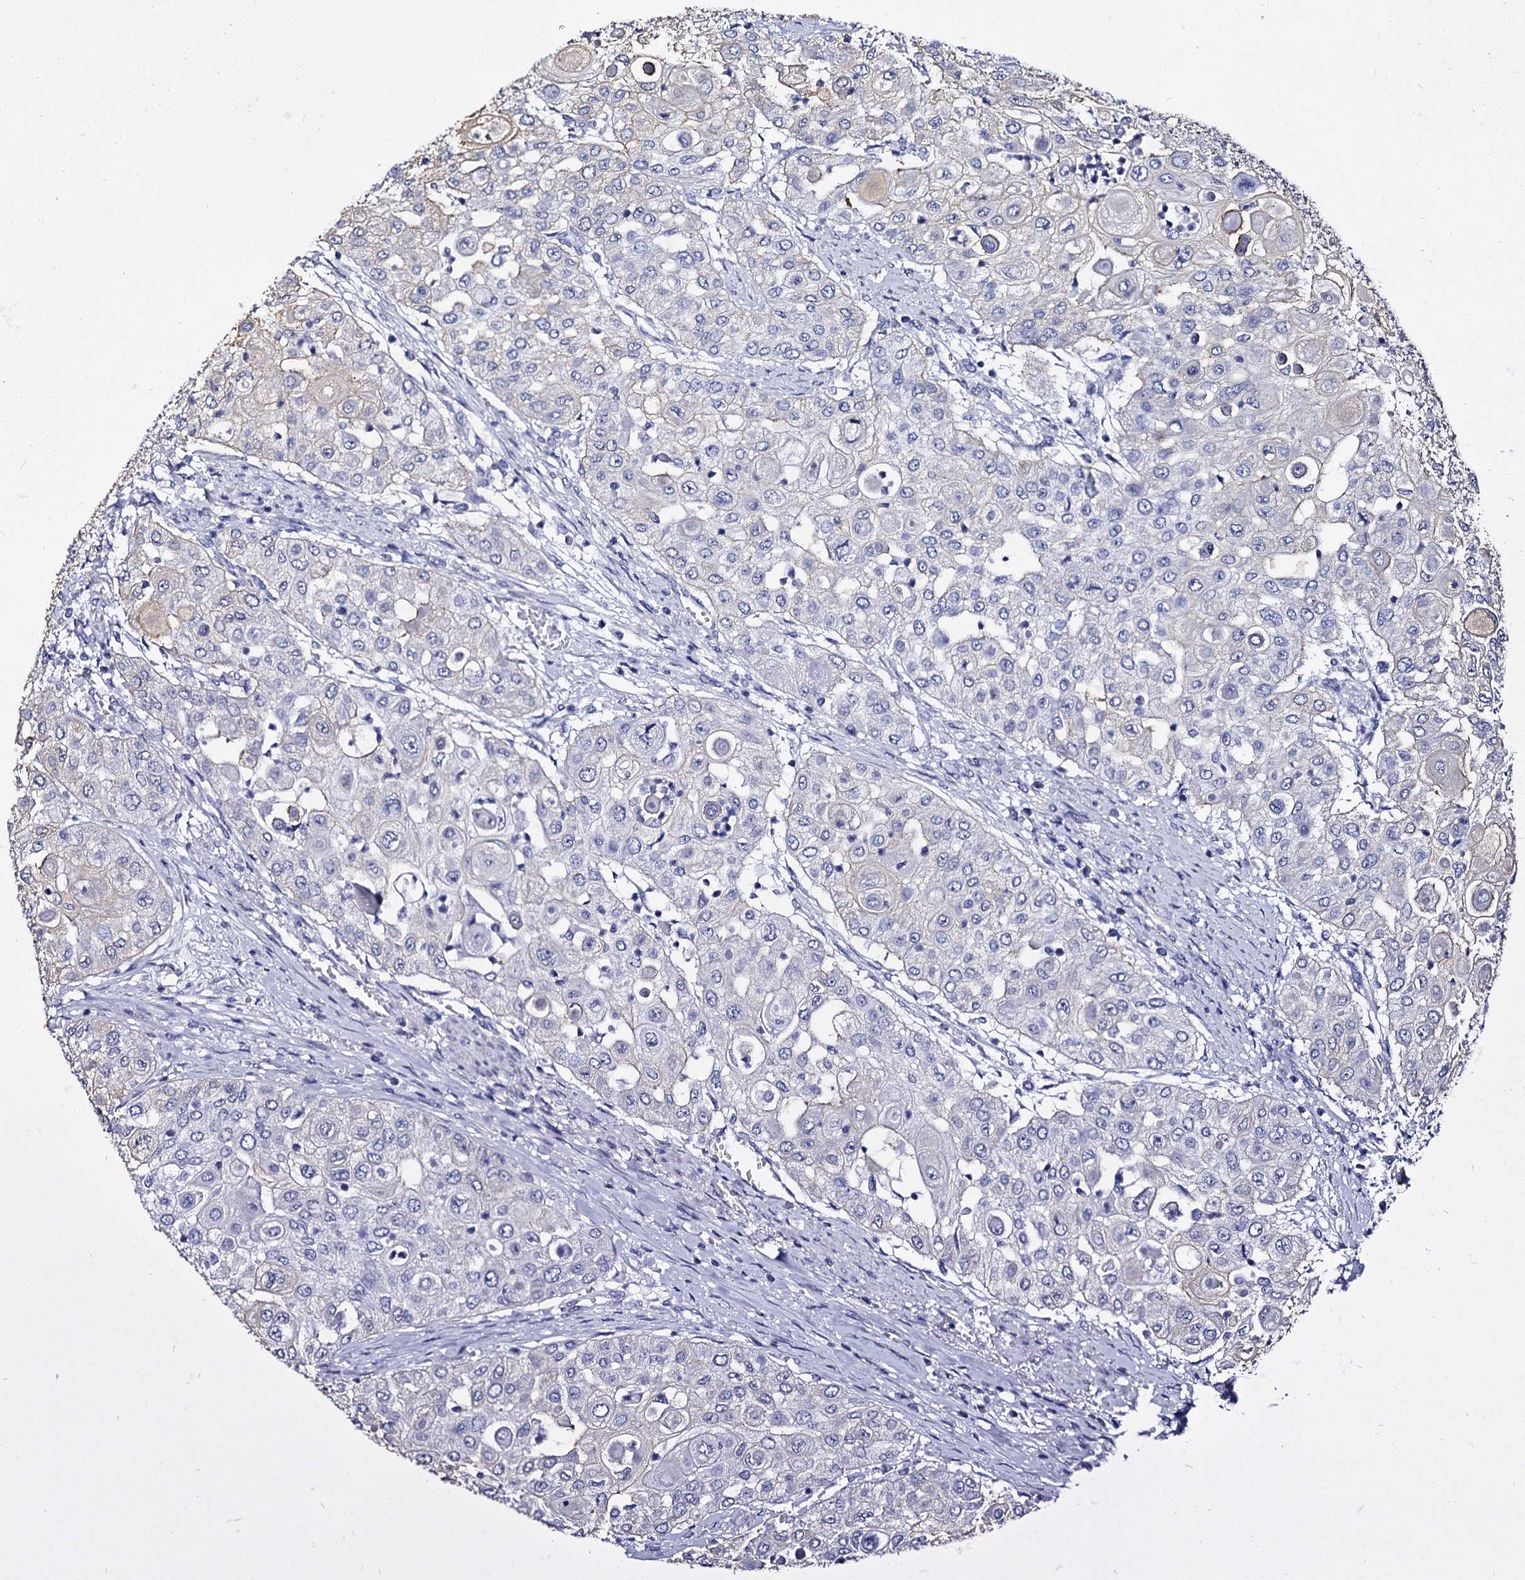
{"staining": {"intensity": "negative", "quantity": "none", "location": "none"}, "tissue": "urothelial cancer", "cell_type": "Tumor cells", "image_type": "cancer", "snomed": [{"axis": "morphology", "description": "Urothelial carcinoma, High grade"}, {"axis": "topography", "description": "Urinary bladder"}], "caption": "DAB (3,3'-diaminobenzidine) immunohistochemical staining of urothelial cancer exhibits no significant positivity in tumor cells. (DAB immunohistochemistry, high magnification).", "gene": "CBFB", "patient": {"sex": "female", "age": 79}}